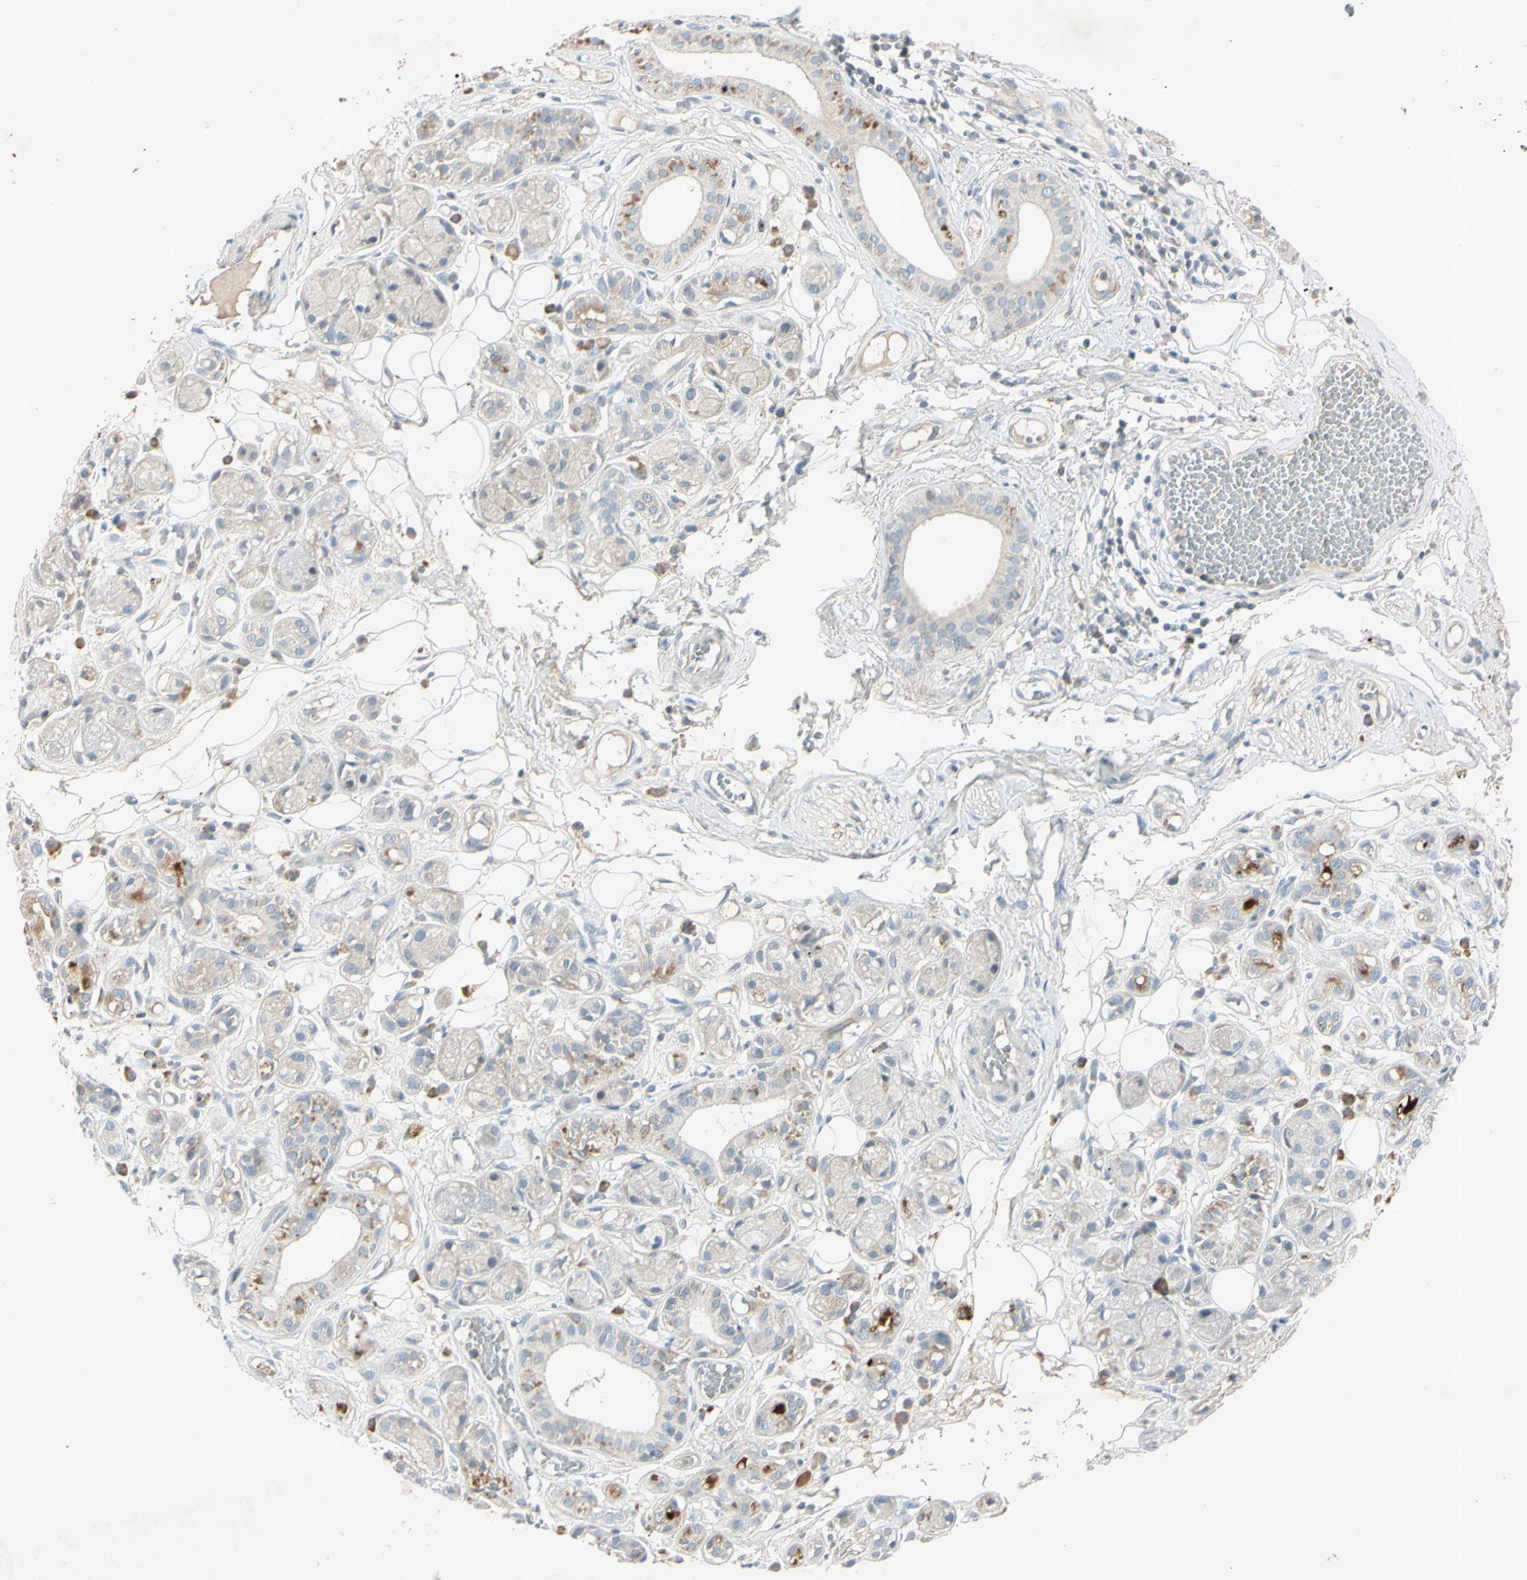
{"staining": {"intensity": "negative", "quantity": "none", "location": "none"}, "tissue": "adipose tissue", "cell_type": "Adipocytes", "image_type": "normal", "snomed": [{"axis": "morphology", "description": "Normal tissue, NOS"}, {"axis": "morphology", "description": "Inflammation, NOS"}, {"axis": "topography", "description": "Vascular tissue"}, {"axis": "topography", "description": "Salivary gland"}], "caption": "The photomicrograph displays no staining of adipocytes in benign adipose tissue. (Brightfield microscopy of DAB immunohistochemistry at high magnification).", "gene": "AATK", "patient": {"sex": "female", "age": 75}}